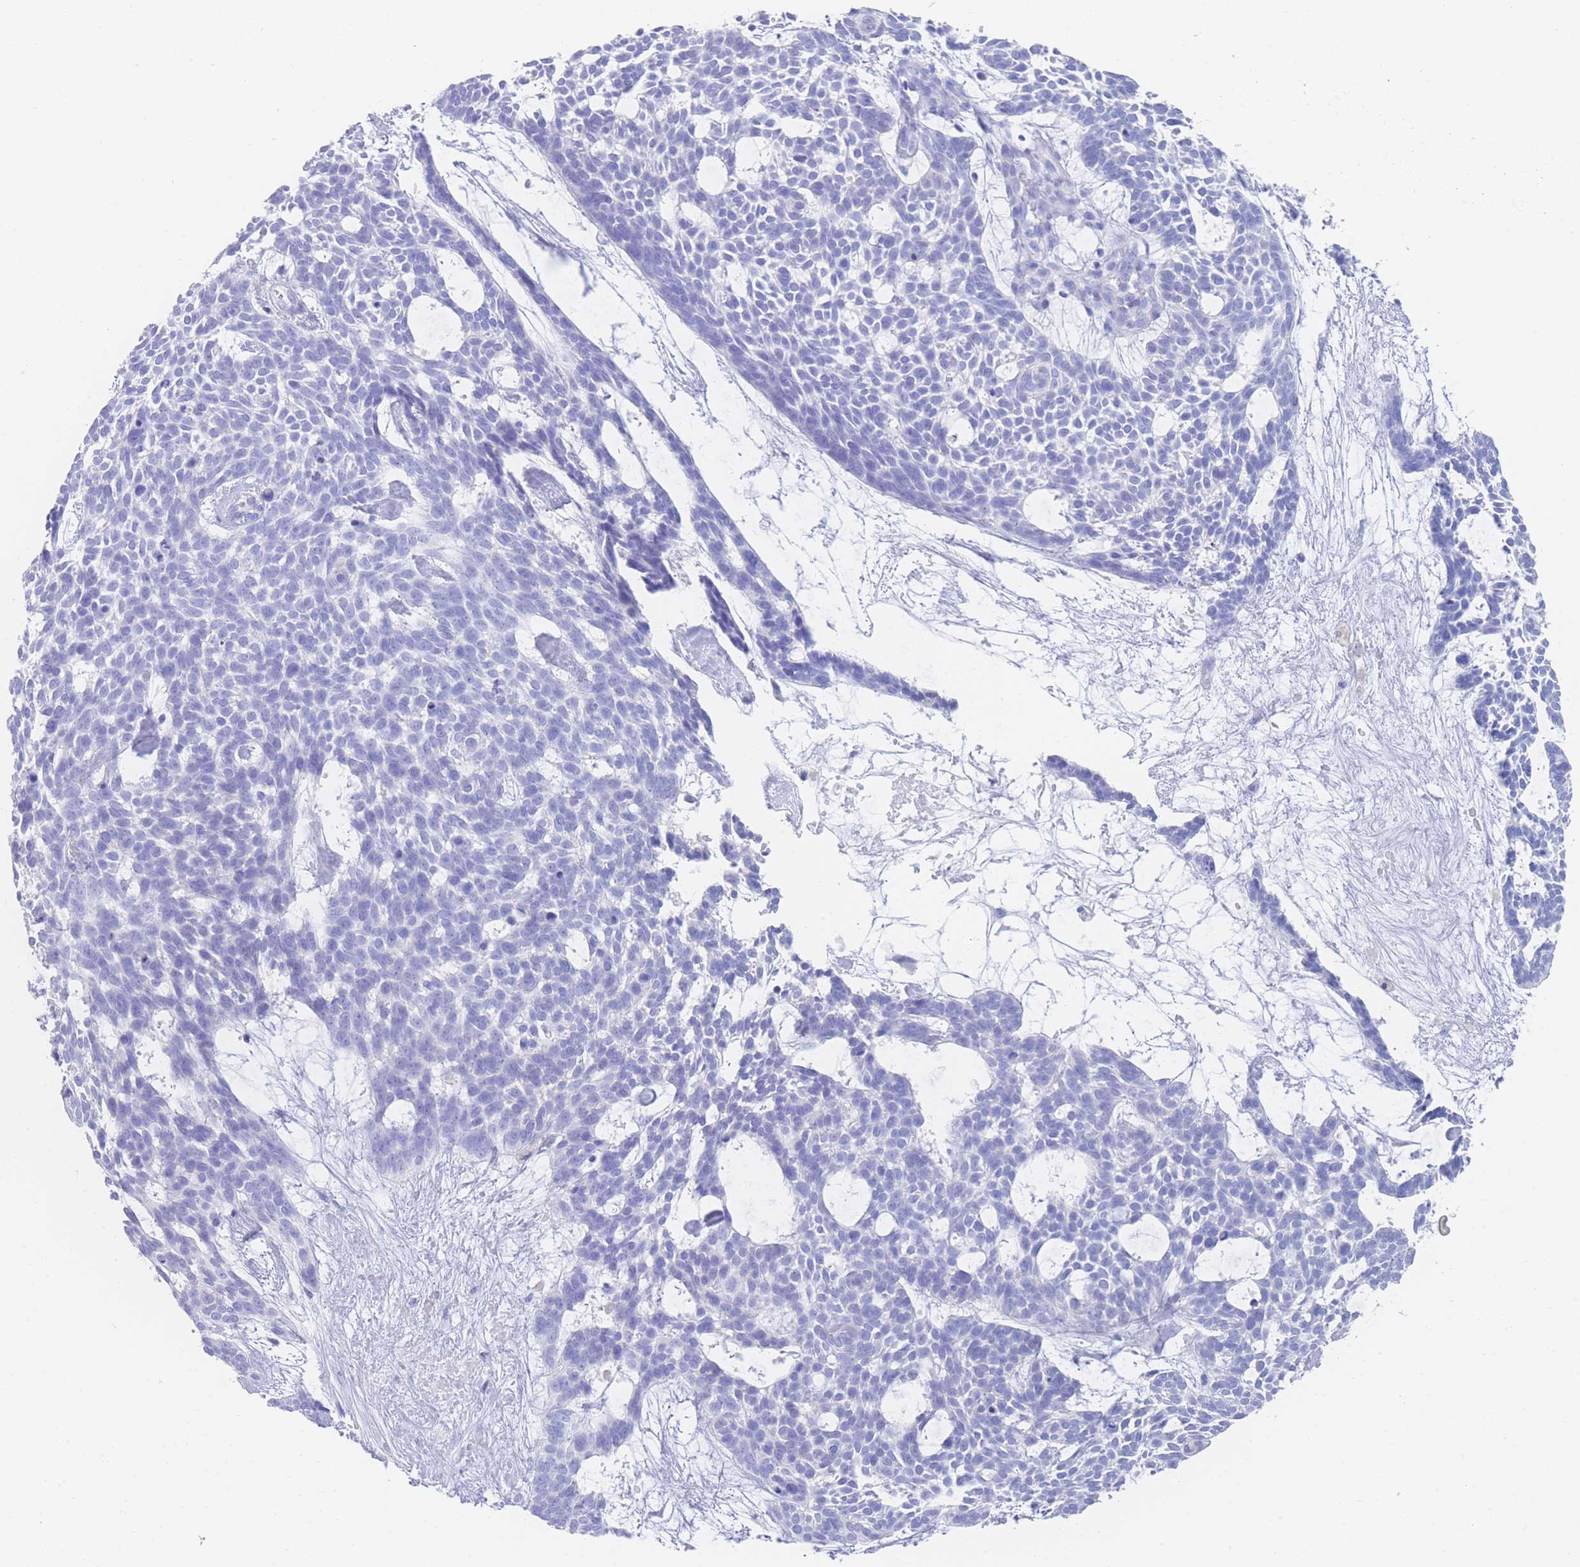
{"staining": {"intensity": "negative", "quantity": "none", "location": "none"}, "tissue": "skin cancer", "cell_type": "Tumor cells", "image_type": "cancer", "snomed": [{"axis": "morphology", "description": "Basal cell carcinoma"}, {"axis": "topography", "description": "Skin"}], "caption": "Skin cancer stained for a protein using immunohistochemistry (IHC) shows no staining tumor cells.", "gene": "LRRC37A", "patient": {"sex": "male", "age": 61}}